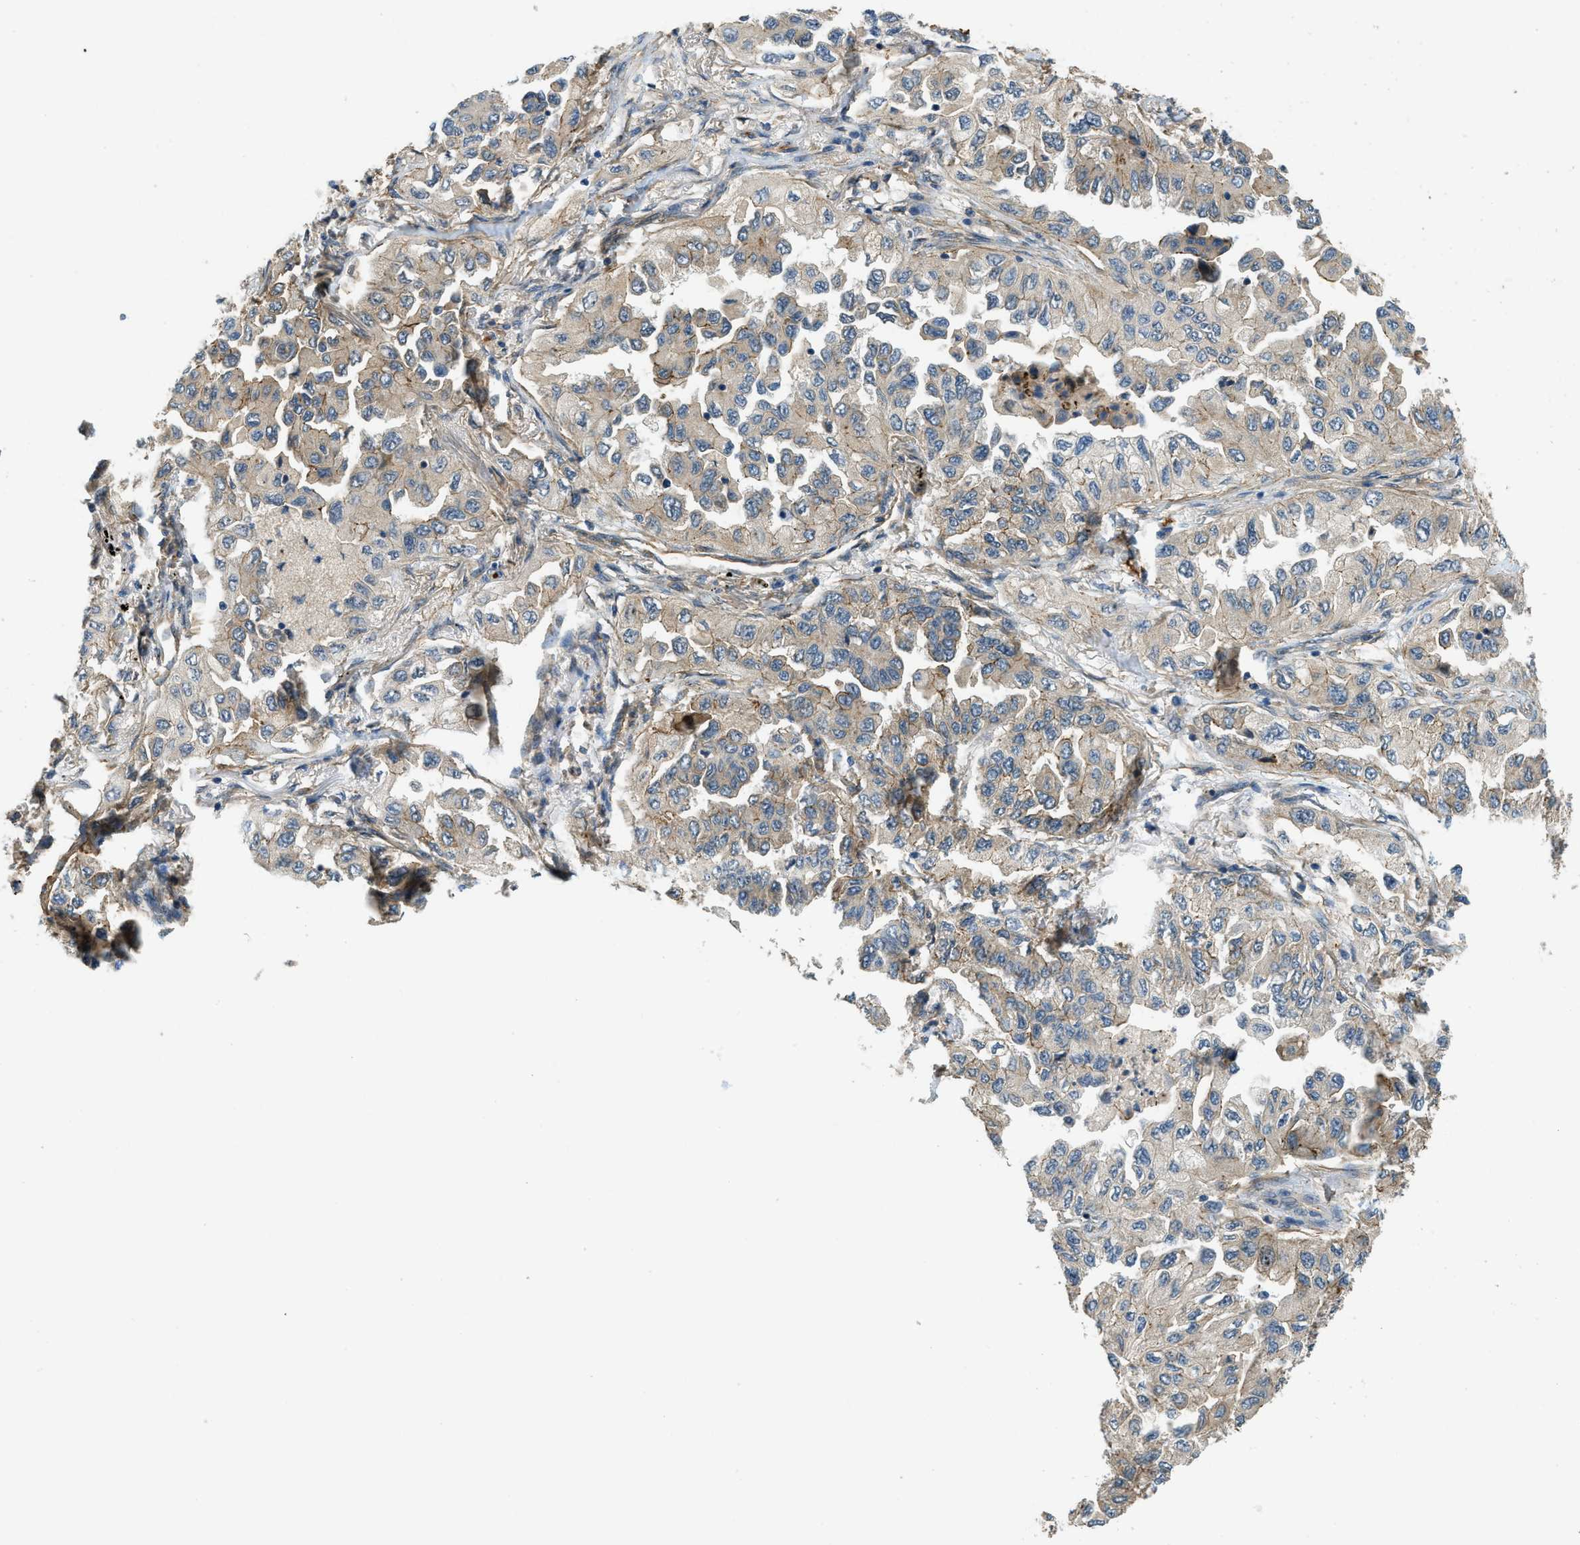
{"staining": {"intensity": "weak", "quantity": "25%-75%", "location": "cytoplasmic/membranous"}, "tissue": "lung cancer", "cell_type": "Tumor cells", "image_type": "cancer", "snomed": [{"axis": "morphology", "description": "Adenocarcinoma, NOS"}, {"axis": "topography", "description": "Lung"}], "caption": "Adenocarcinoma (lung) stained for a protein exhibits weak cytoplasmic/membranous positivity in tumor cells.", "gene": "CGN", "patient": {"sex": "female", "age": 65}}